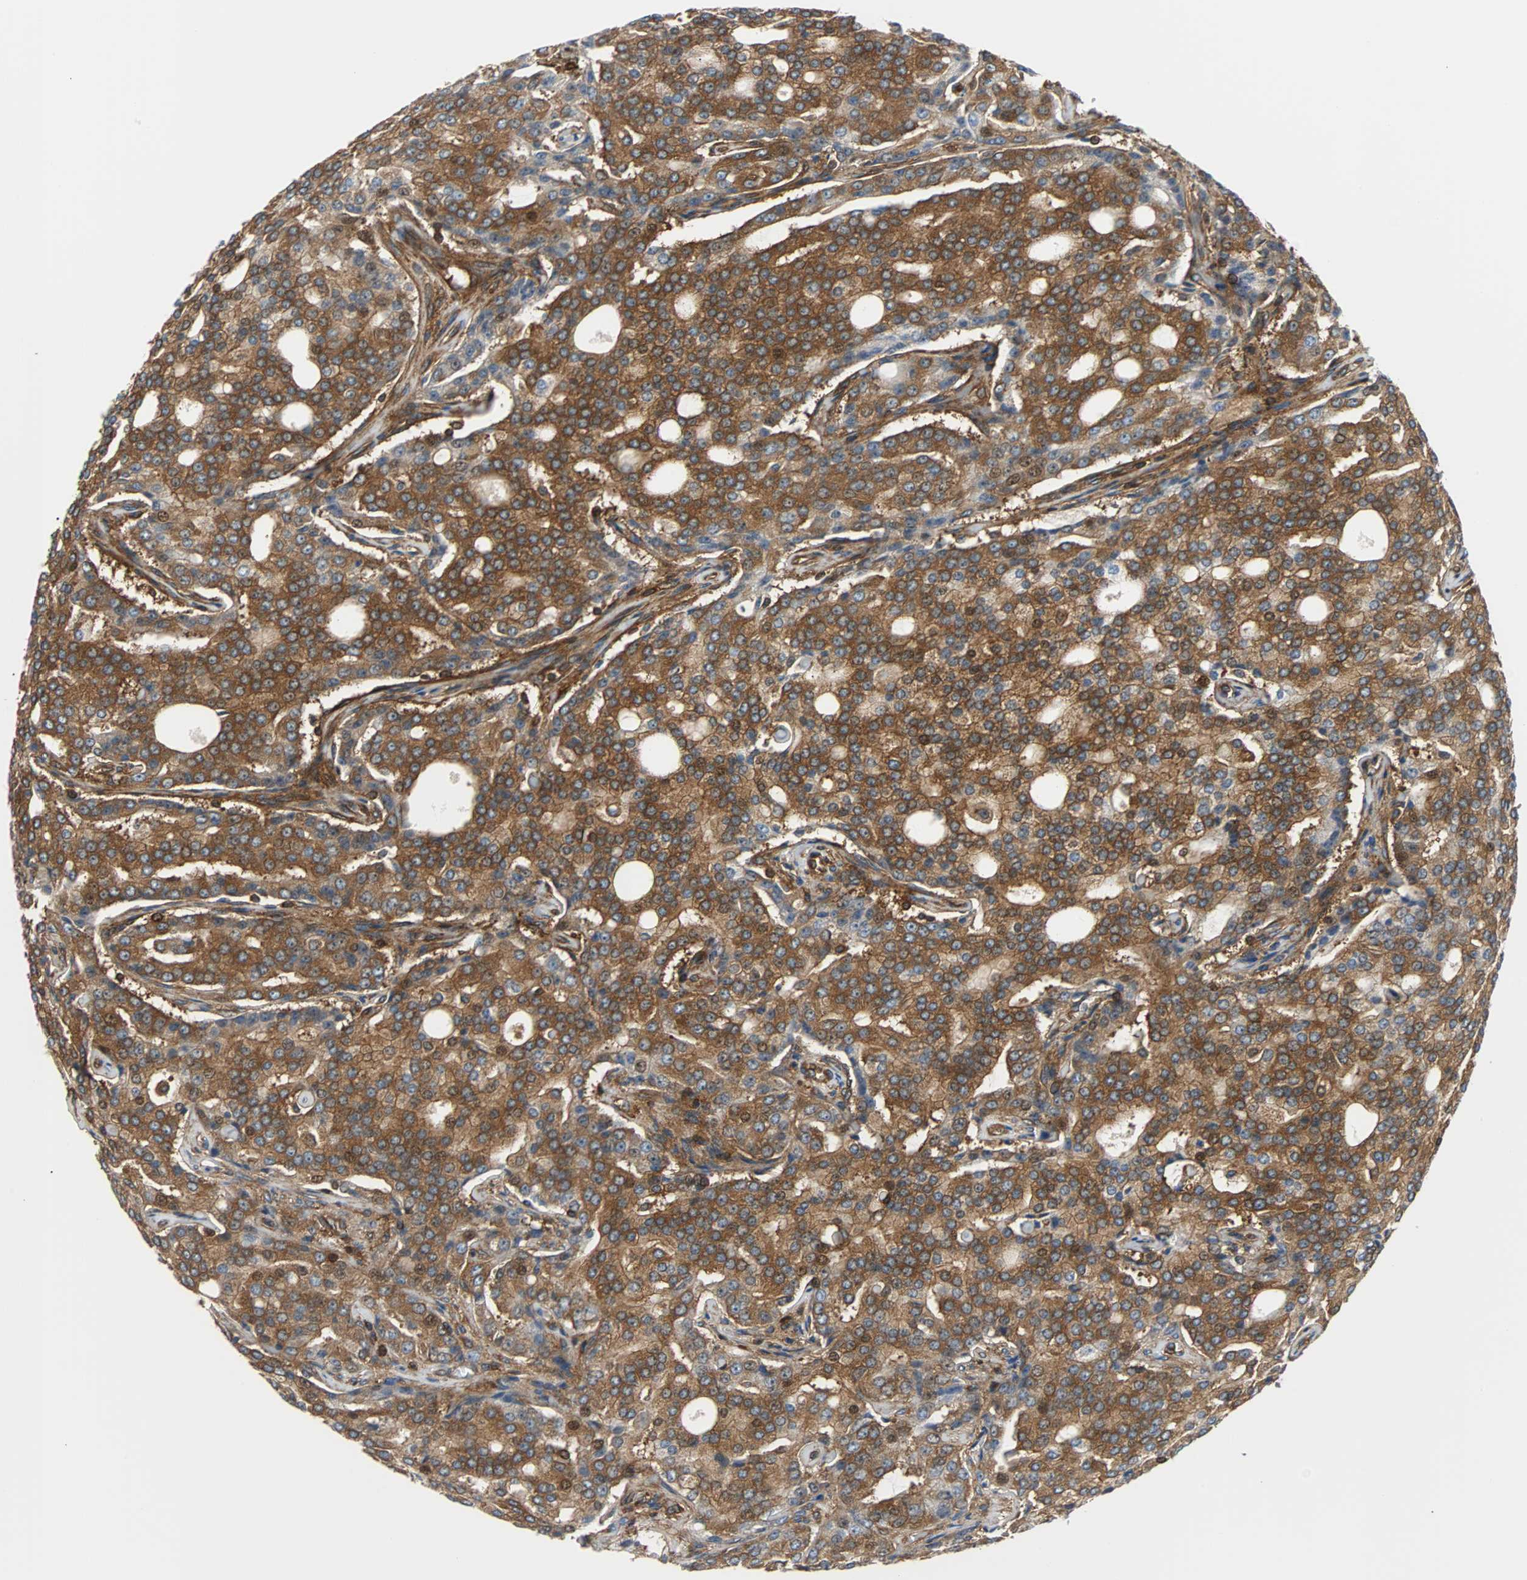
{"staining": {"intensity": "strong", "quantity": ">75%", "location": "cytoplasmic/membranous"}, "tissue": "prostate cancer", "cell_type": "Tumor cells", "image_type": "cancer", "snomed": [{"axis": "morphology", "description": "Adenocarcinoma, High grade"}, {"axis": "topography", "description": "Prostate"}], "caption": "Strong cytoplasmic/membranous protein staining is identified in approximately >75% of tumor cells in high-grade adenocarcinoma (prostate). (DAB IHC, brown staining for protein, blue staining for nuclei).", "gene": "RELA", "patient": {"sex": "male", "age": 72}}